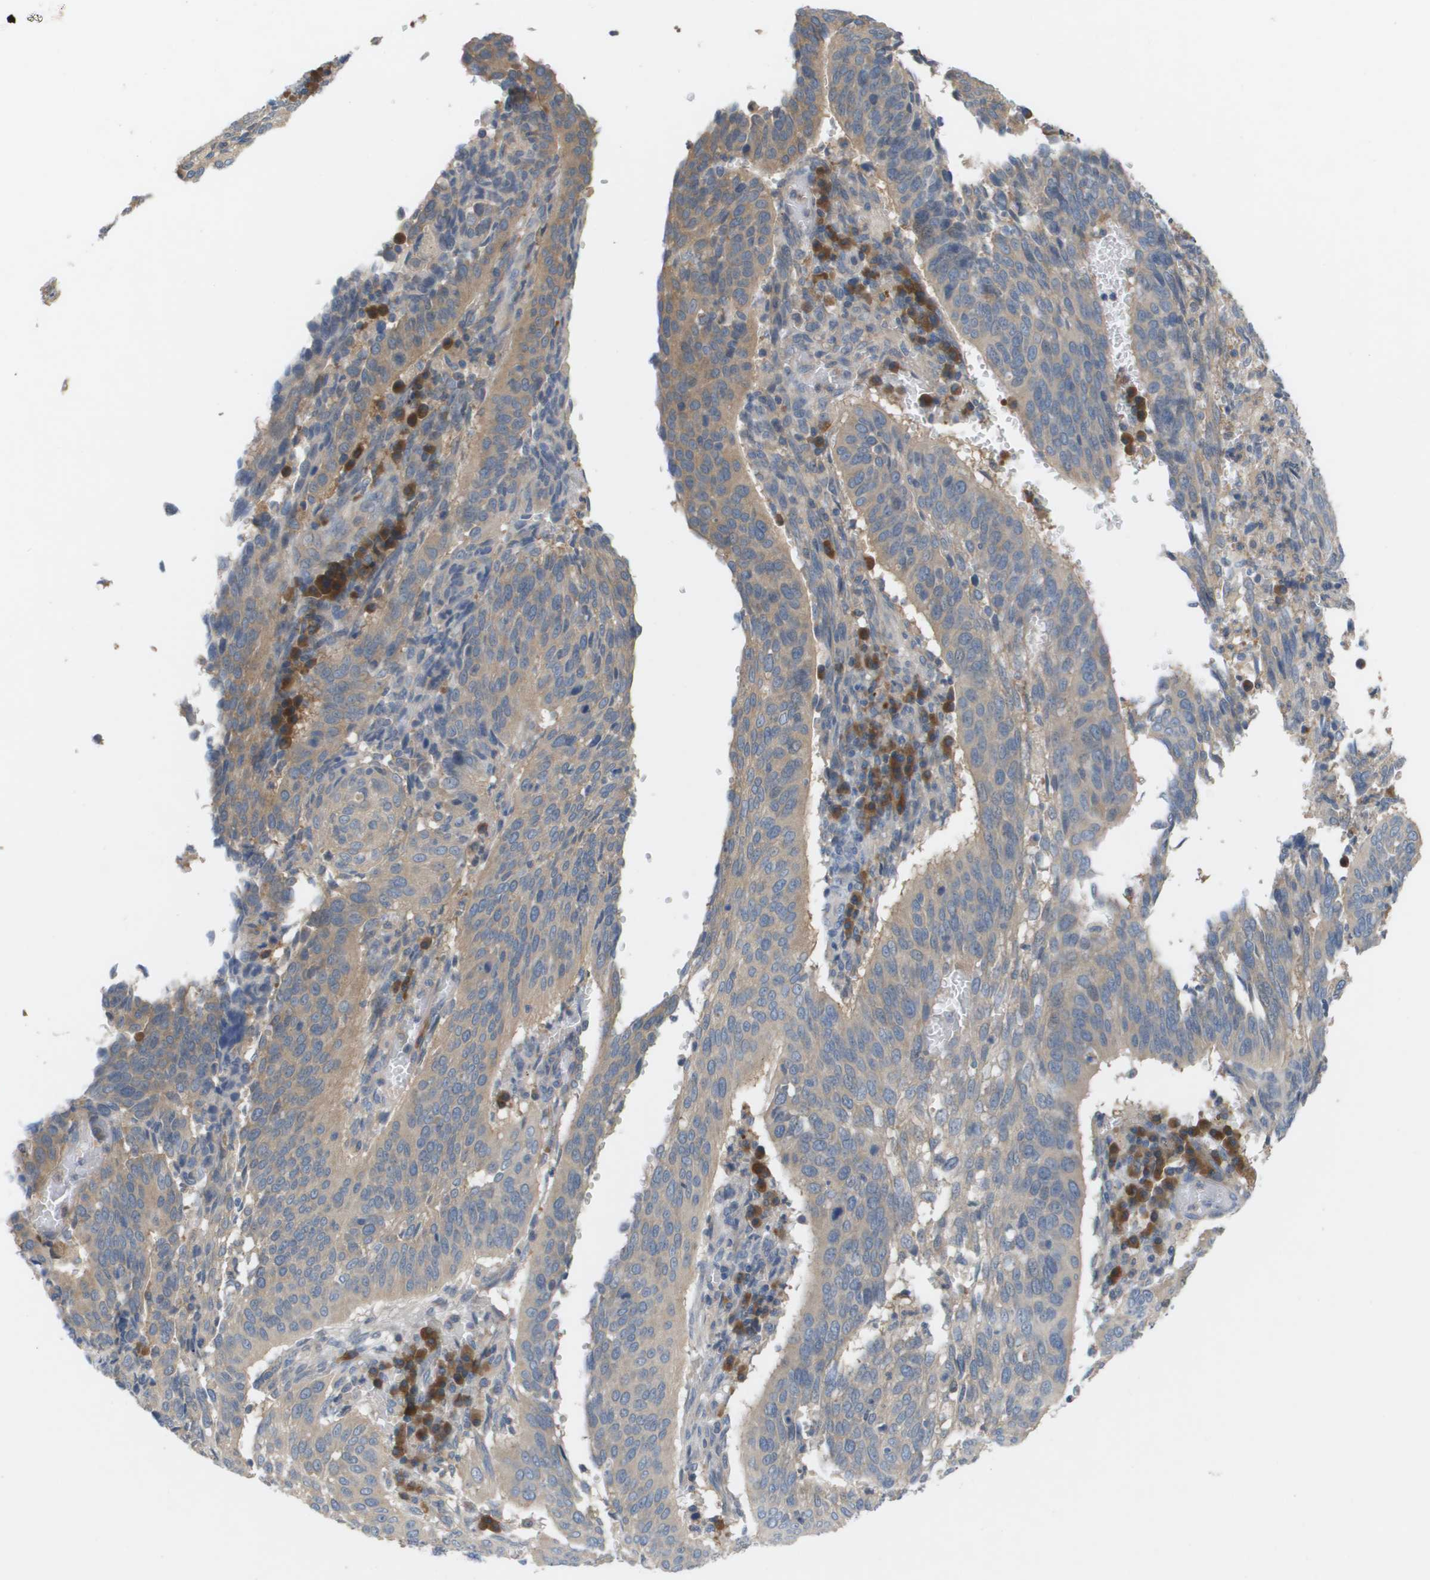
{"staining": {"intensity": "moderate", "quantity": "25%-75%", "location": "cytoplasmic/membranous"}, "tissue": "cervical cancer", "cell_type": "Tumor cells", "image_type": "cancer", "snomed": [{"axis": "morphology", "description": "Normal tissue, NOS"}, {"axis": "morphology", "description": "Squamous cell carcinoma, NOS"}, {"axis": "topography", "description": "Cervix"}], "caption": "Human cervical squamous cell carcinoma stained for a protein (brown) reveals moderate cytoplasmic/membranous positive staining in about 25%-75% of tumor cells.", "gene": "UBA5", "patient": {"sex": "female", "age": 39}}